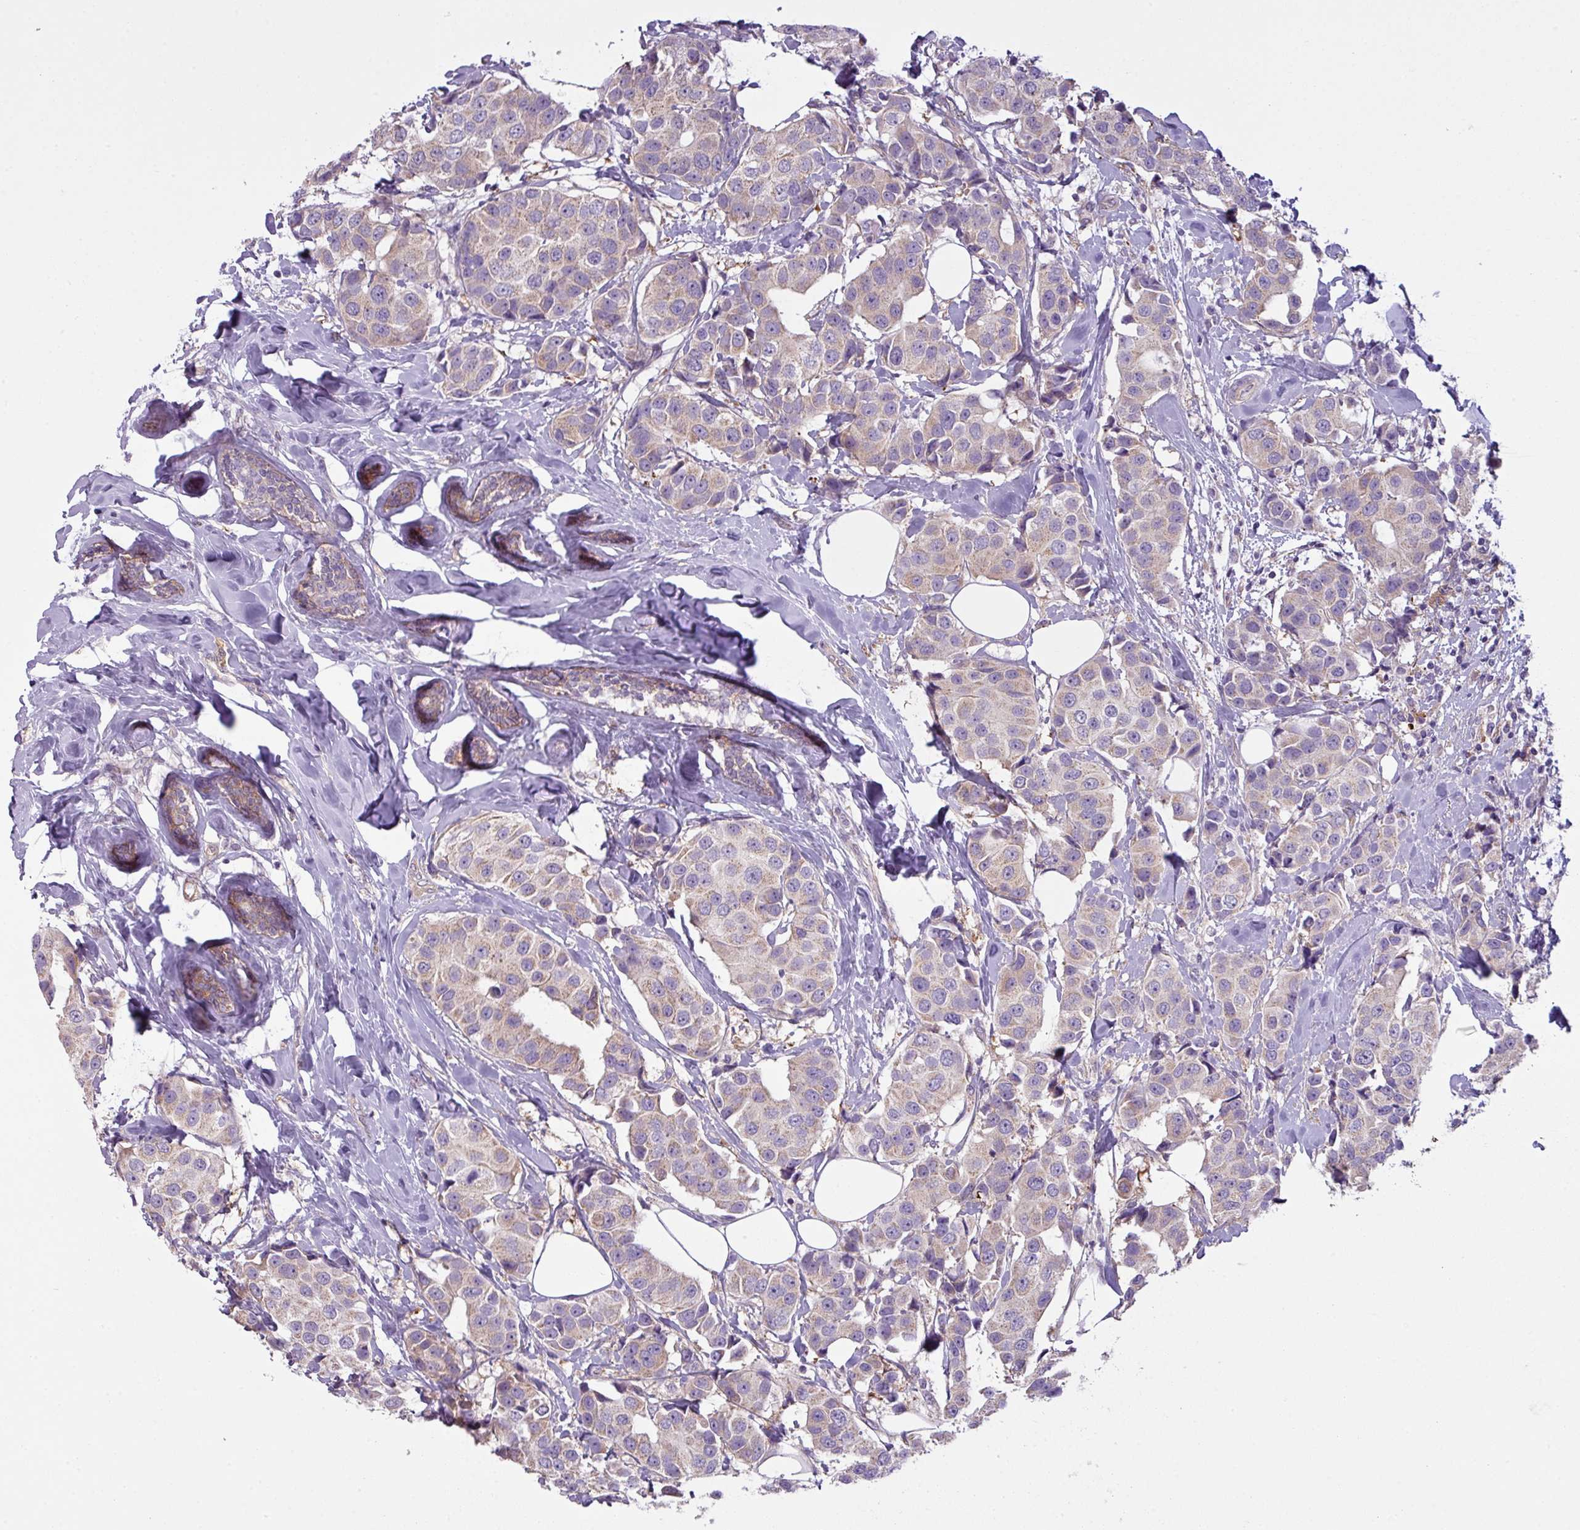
{"staining": {"intensity": "weak", "quantity": "<25%", "location": "cytoplasmic/membranous"}, "tissue": "breast cancer", "cell_type": "Tumor cells", "image_type": "cancer", "snomed": [{"axis": "morphology", "description": "Normal tissue, NOS"}, {"axis": "morphology", "description": "Duct carcinoma"}, {"axis": "topography", "description": "Breast"}], "caption": "Immunohistochemistry of human infiltrating ductal carcinoma (breast) shows no positivity in tumor cells.", "gene": "CAMK2B", "patient": {"sex": "female", "age": 39}}